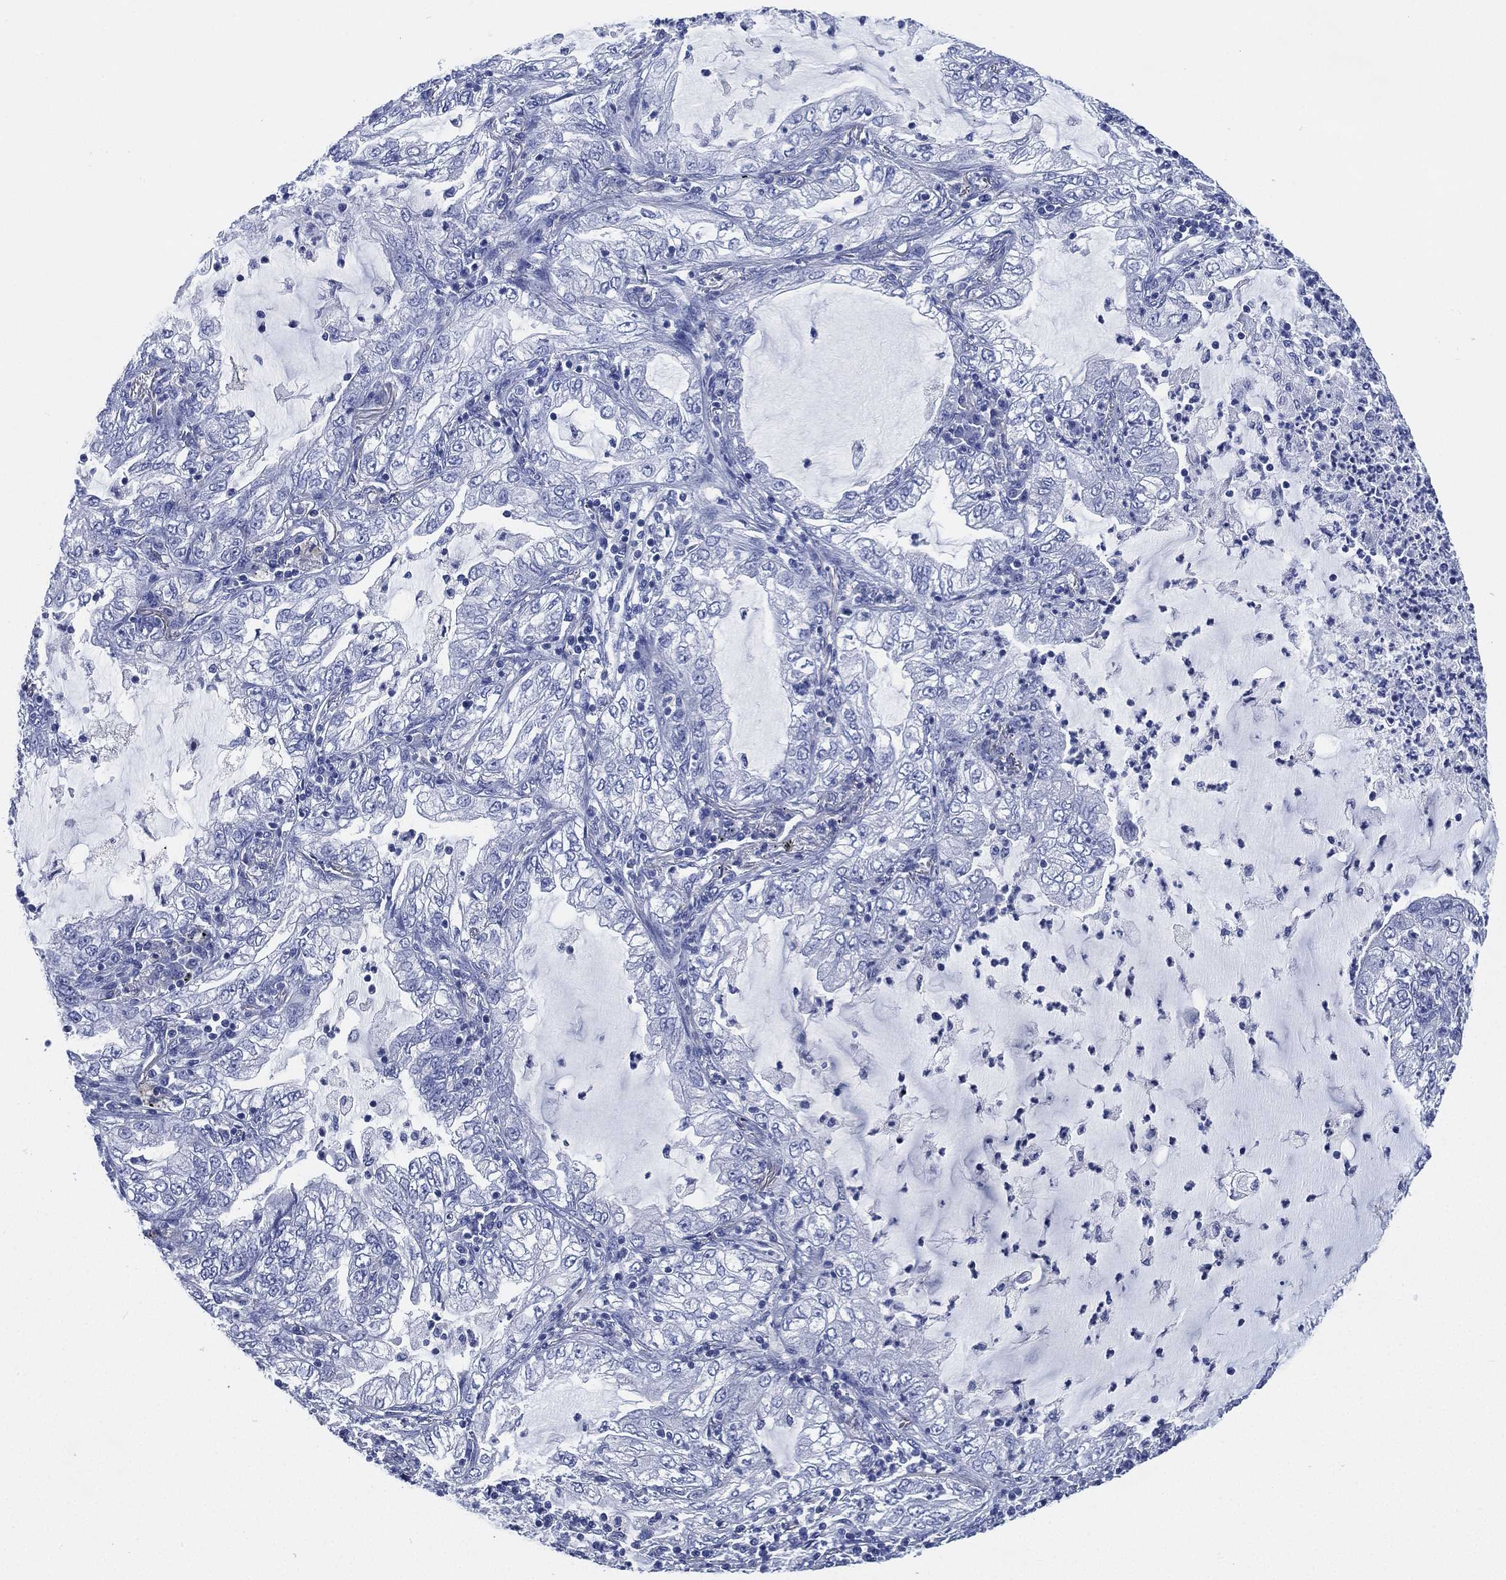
{"staining": {"intensity": "negative", "quantity": "none", "location": "none"}, "tissue": "lung cancer", "cell_type": "Tumor cells", "image_type": "cancer", "snomed": [{"axis": "morphology", "description": "Adenocarcinoma, NOS"}, {"axis": "topography", "description": "Lung"}], "caption": "This is an immunohistochemistry (IHC) photomicrograph of lung cancer (adenocarcinoma). There is no positivity in tumor cells.", "gene": "CCDC70", "patient": {"sex": "female", "age": 73}}